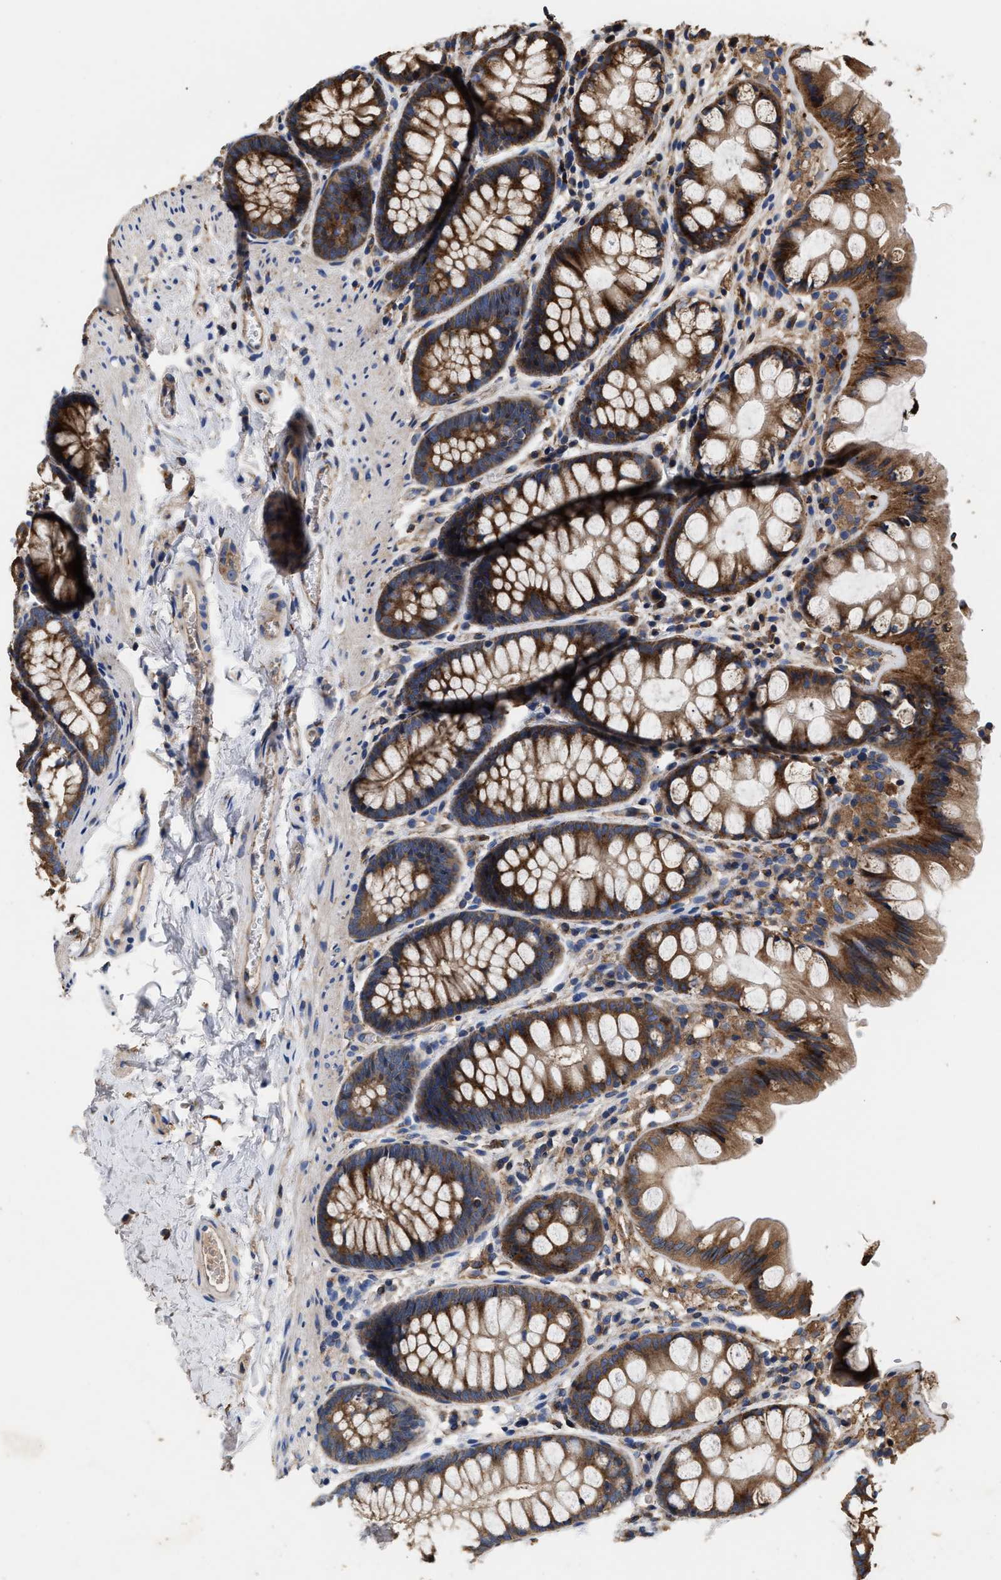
{"staining": {"intensity": "moderate", "quantity": ">75%", "location": "cytoplasmic/membranous"}, "tissue": "colon", "cell_type": "Endothelial cells", "image_type": "normal", "snomed": [{"axis": "morphology", "description": "Normal tissue, NOS"}, {"axis": "topography", "description": "Colon"}], "caption": "This histopathology image displays immunohistochemistry staining of unremarkable colon, with medium moderate cytoplasmic/membranous expression in about >75% of endothelial cells.", "gene": "KLB", "patient": {"sex": "male", "age": 47}}